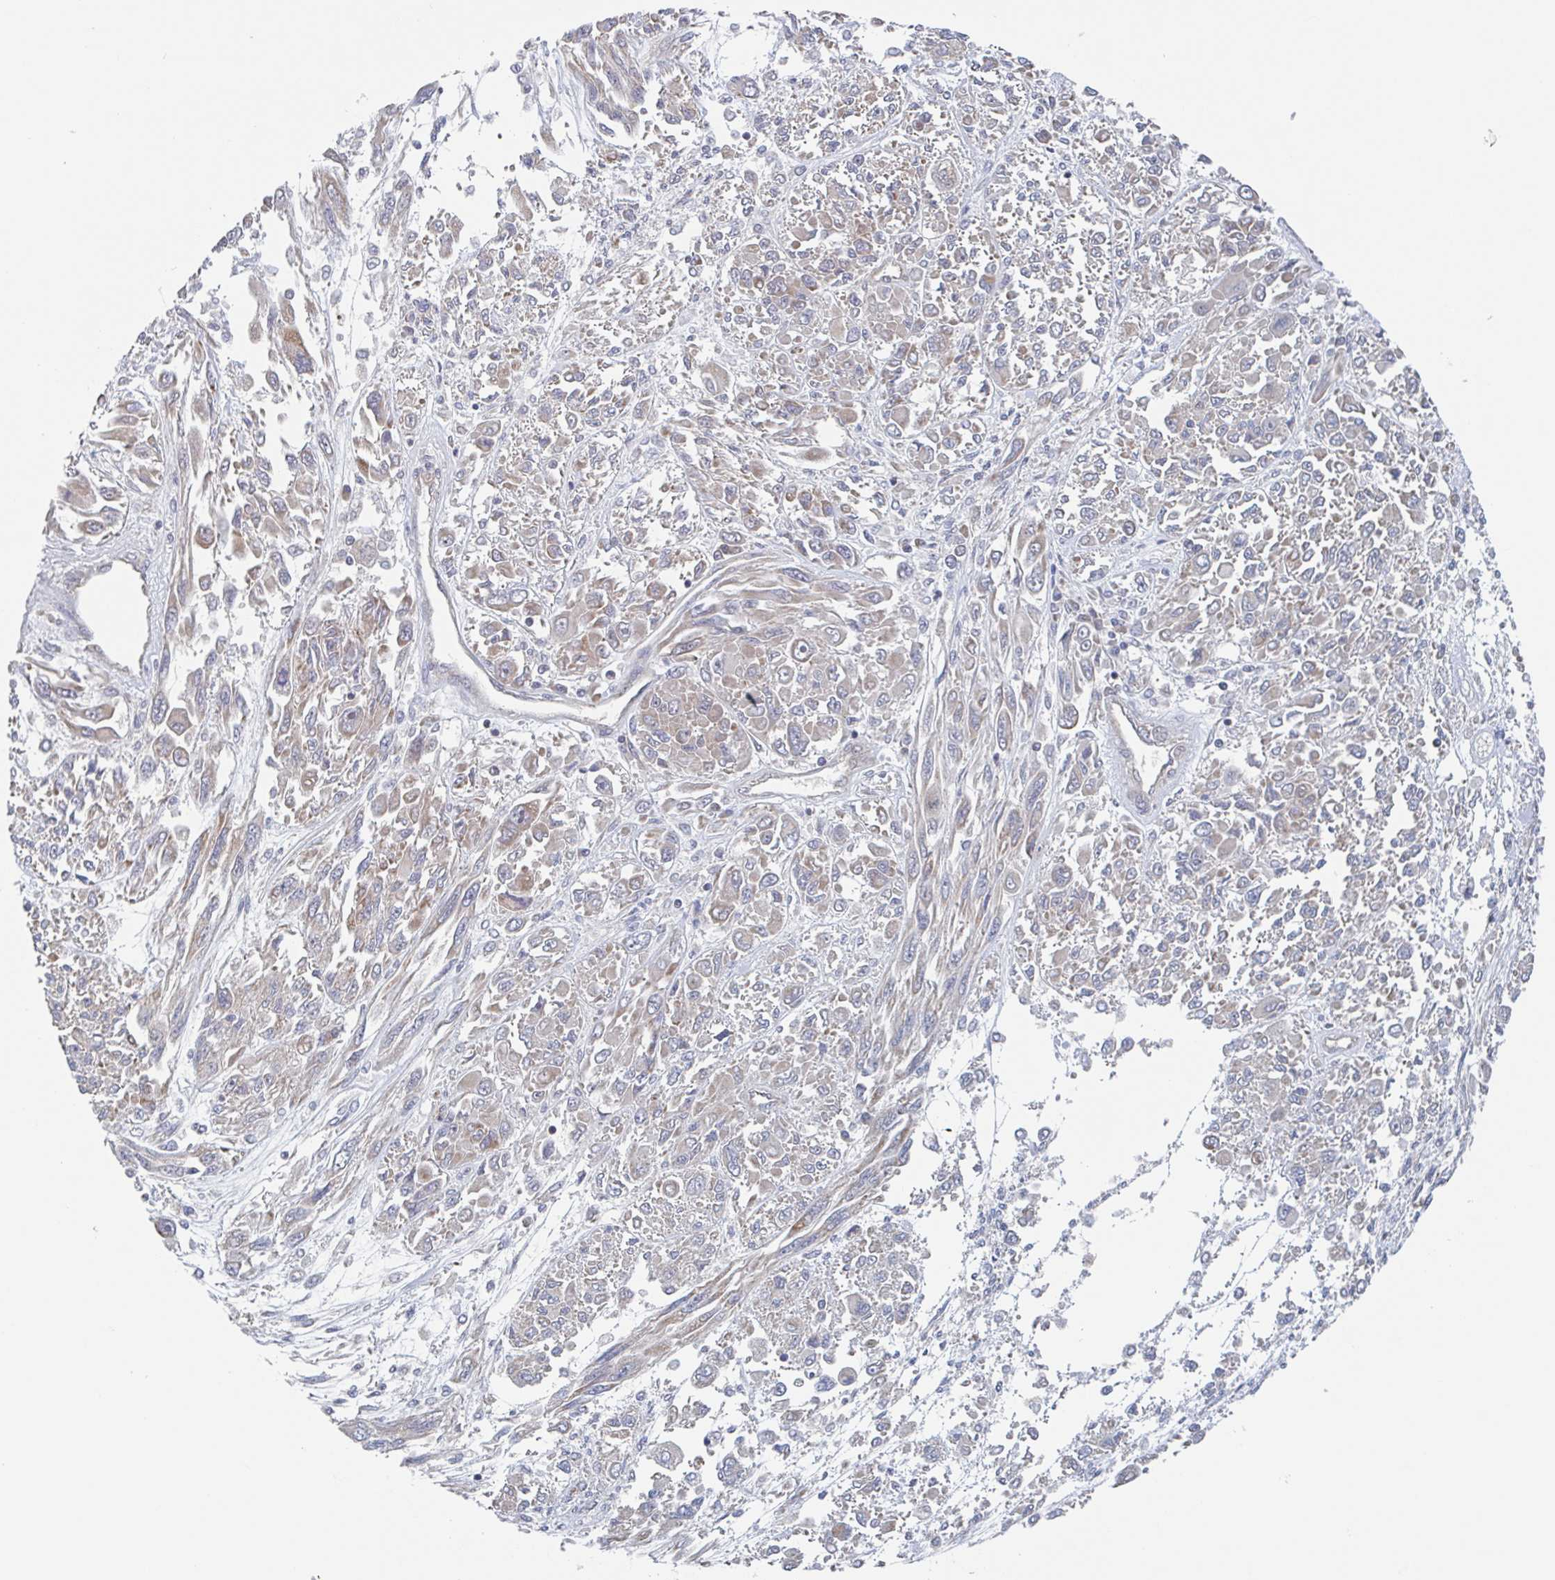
{"staining": {"intensity": "weak", "quantity": "25%-75%", "location": "cytoplasmic/membranous"}, "tissue": "melanoma", "cell_type": "Tumor cells", "image_type": "cancer", "snomed": [{"axis": "morphology", "description": "Malignant melanoma, NOS"}, {"axis": "topography", "description": "Skin"}], "caption": "About 25%-75% of tumor cells in malignant melanoma exhibit weak cytoplasmic/membranous protein positivity as visualized by brown immunohistochemical staining.", "gene": "SURF1", "patient": {"sex": "female", "age": 91}}